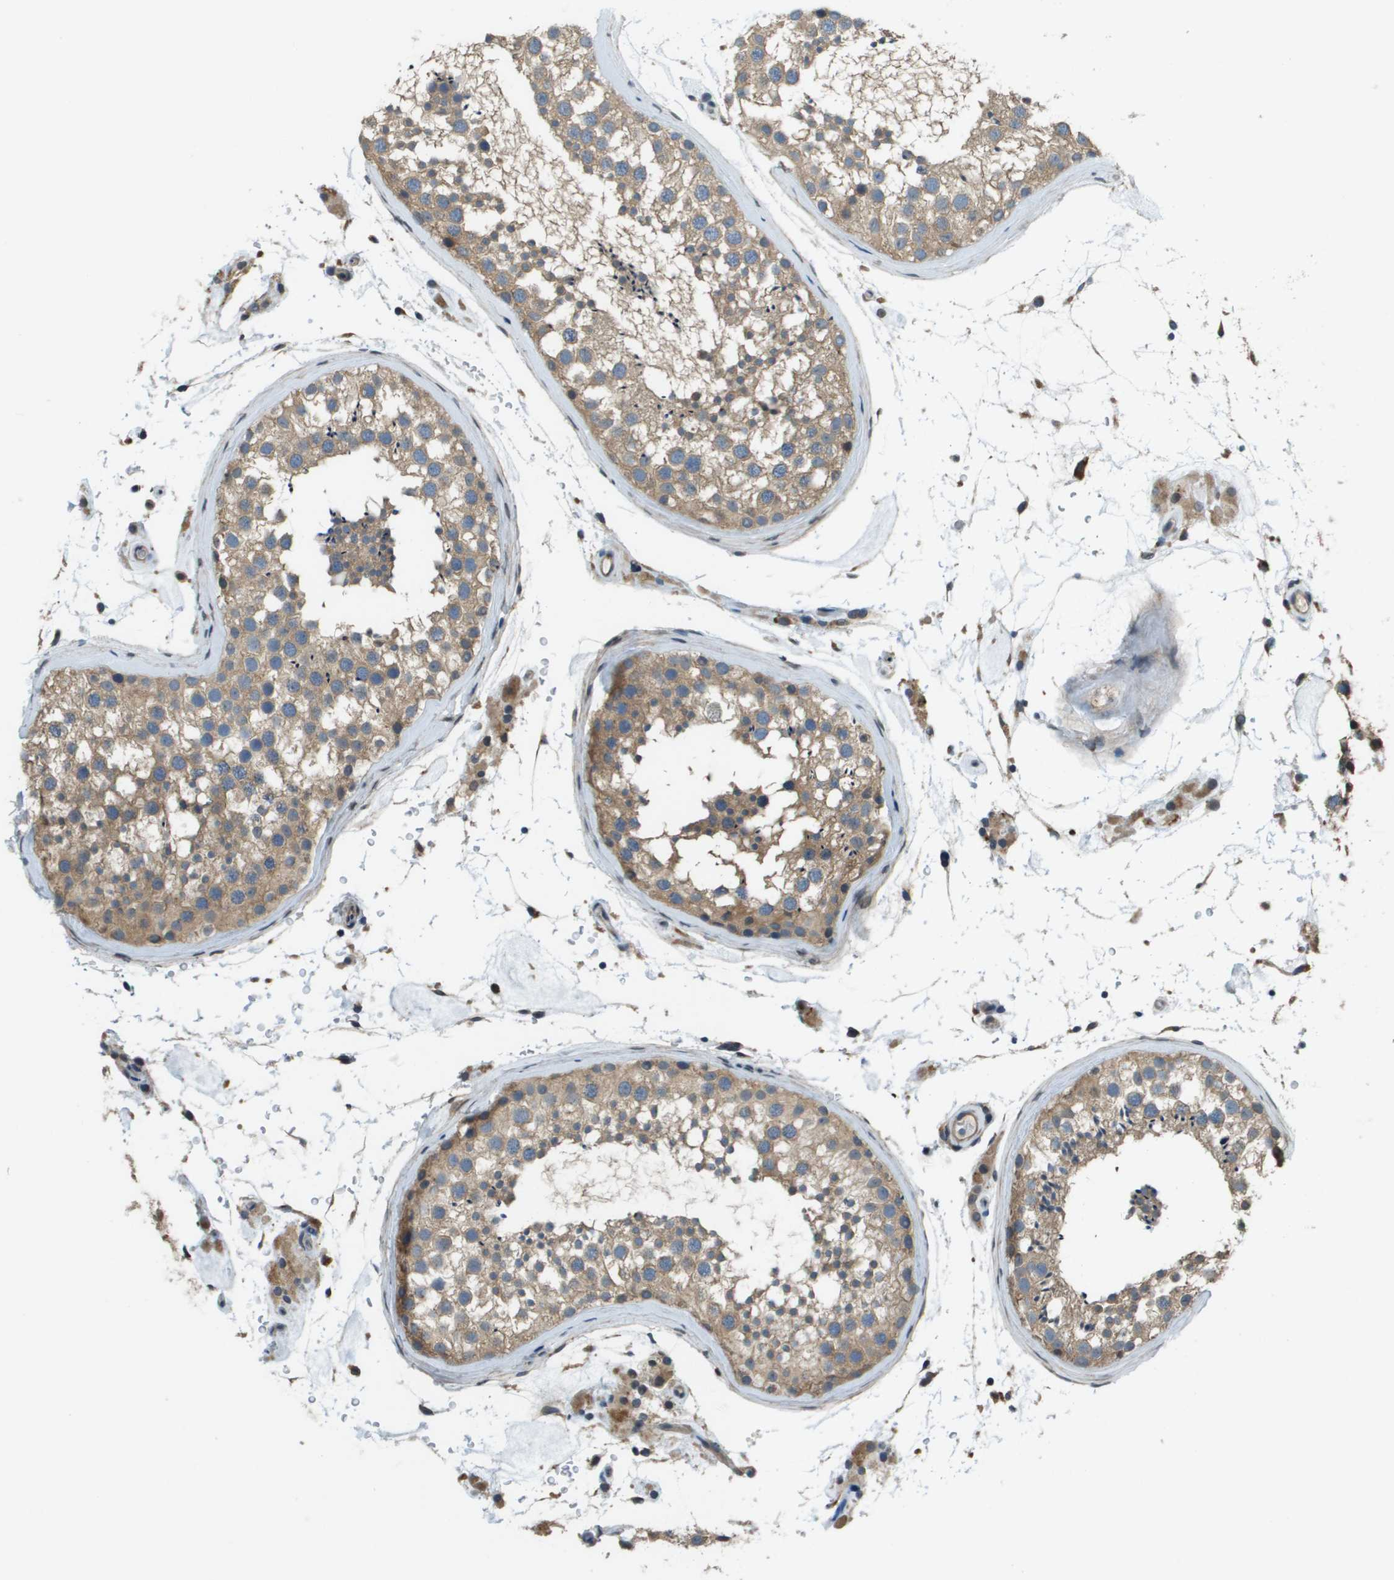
{"staining": {"intensity": "moderate", "quantity": ">75%", "location": "cytoplasmic/membranous"}, "tissue": "testis", "cell_type": "Cells in seminiferous ducts", "image_type": "normal", "snomed": [{"axis": "morphology", "description": "Normal tissue, NOS"}, {"axis": "topography", "description": "Testis"}], "caption": "A micrograph of human testis stained for a protein shows moderate cytoplasmic/membranous brown staining in cells in seminiferous ducts. The staining was performed using DAB to visualize the protein expression in brown, while the nuclei were stained in blue with hematoxylin (Magnification: 20x).", "gene": "CDKN2C", "patient": {"sex": "male", "age": 46}}